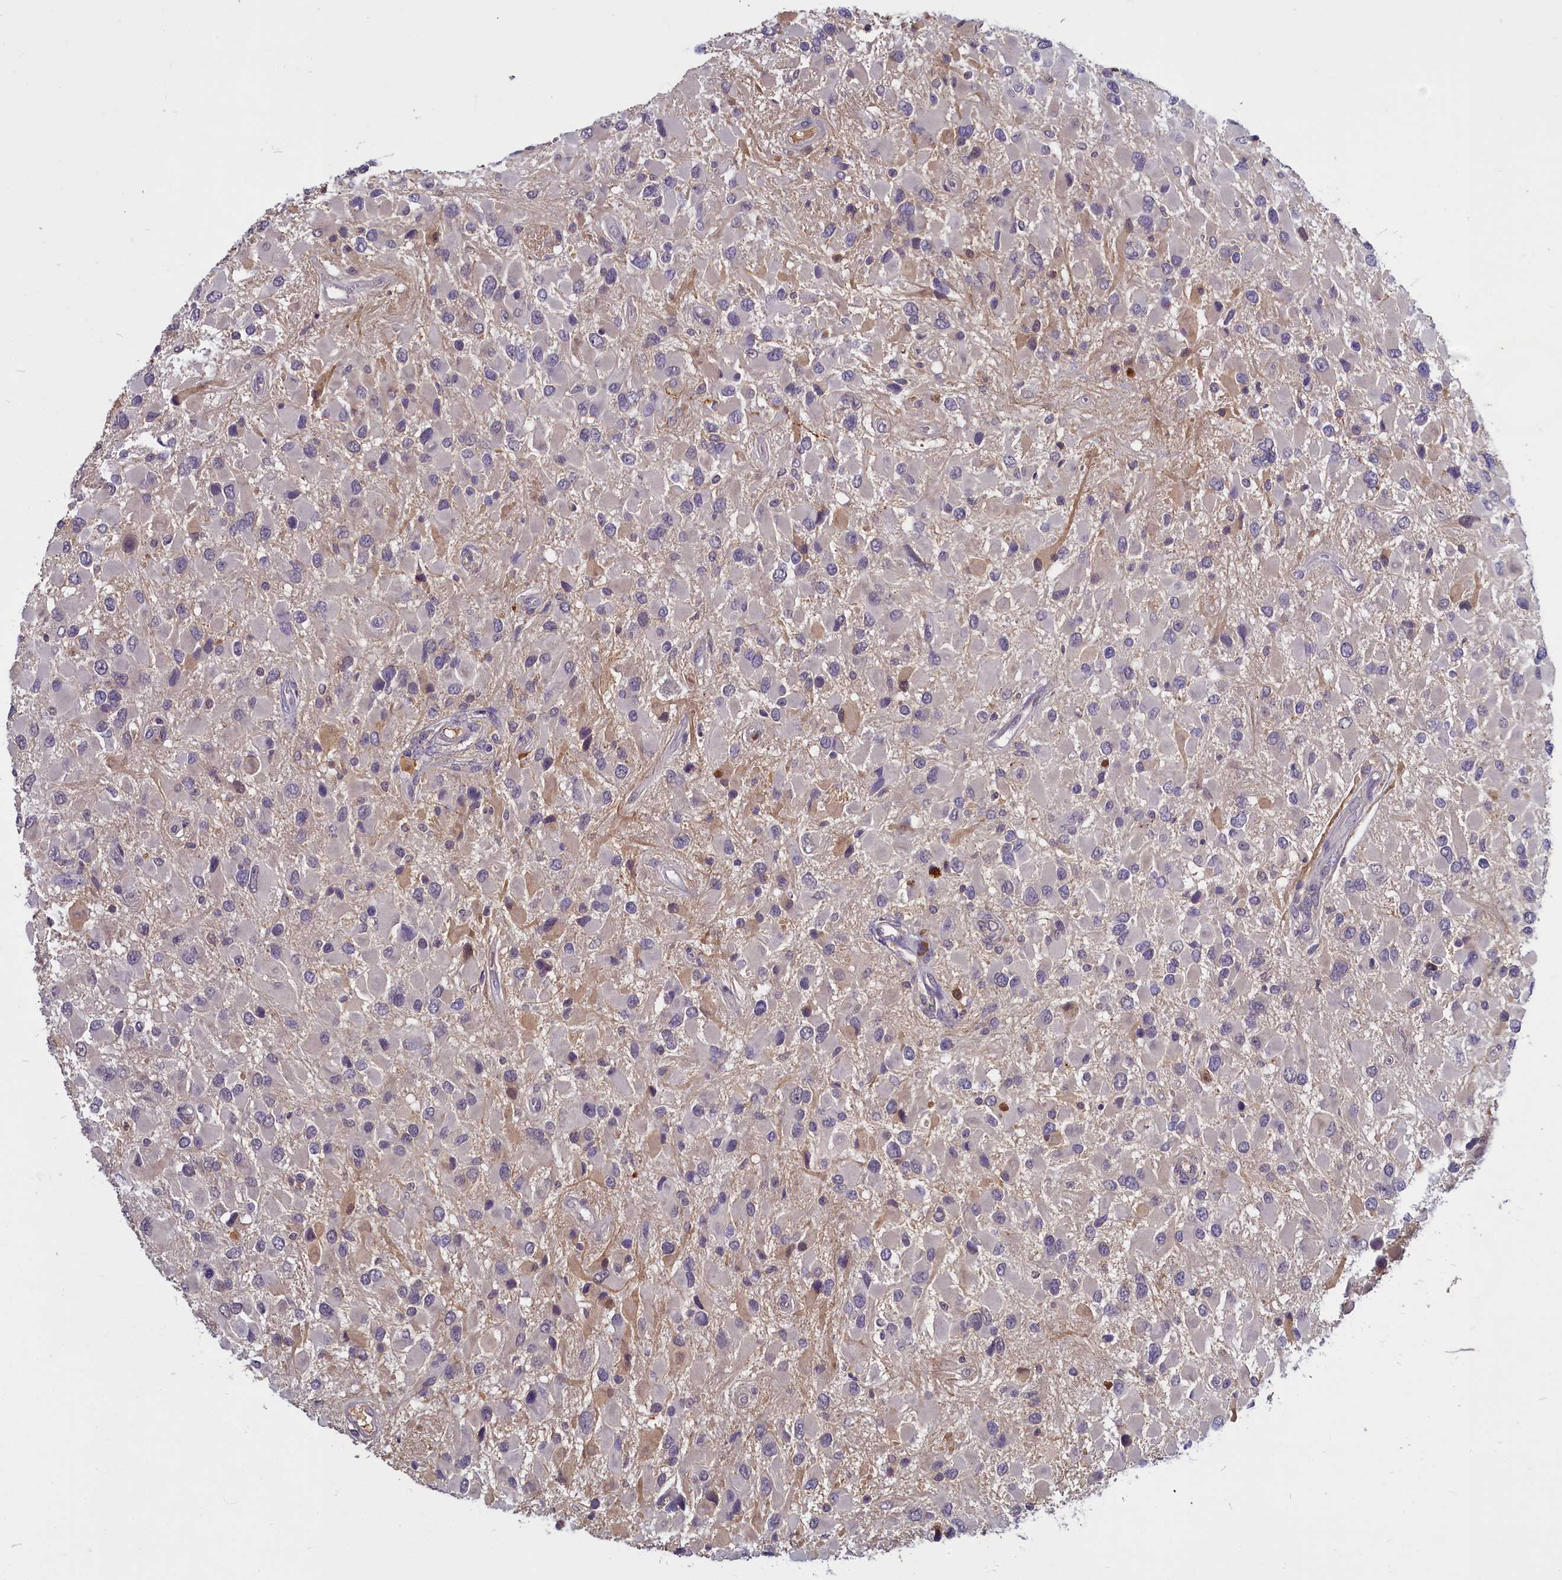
{"staining": {"intensity": "negative", "quantity": "none", "location": "none"}, "tissue": "glioma", "cell_type": "Tumor cells", "image_type": "cancer", "snomed": [{"axis": "morphology", "description": "Glioma, malignant, High grade"}, {"axis": "topography", "description": "Brain"}], "caption": "High power microscopy photomicrograph of an immunohistochemistry (IHC) image of glioma, revealing no significant staining in tumor cells.", "gene": "SV2C", "patient": {"sex": "male", "age": 53}}